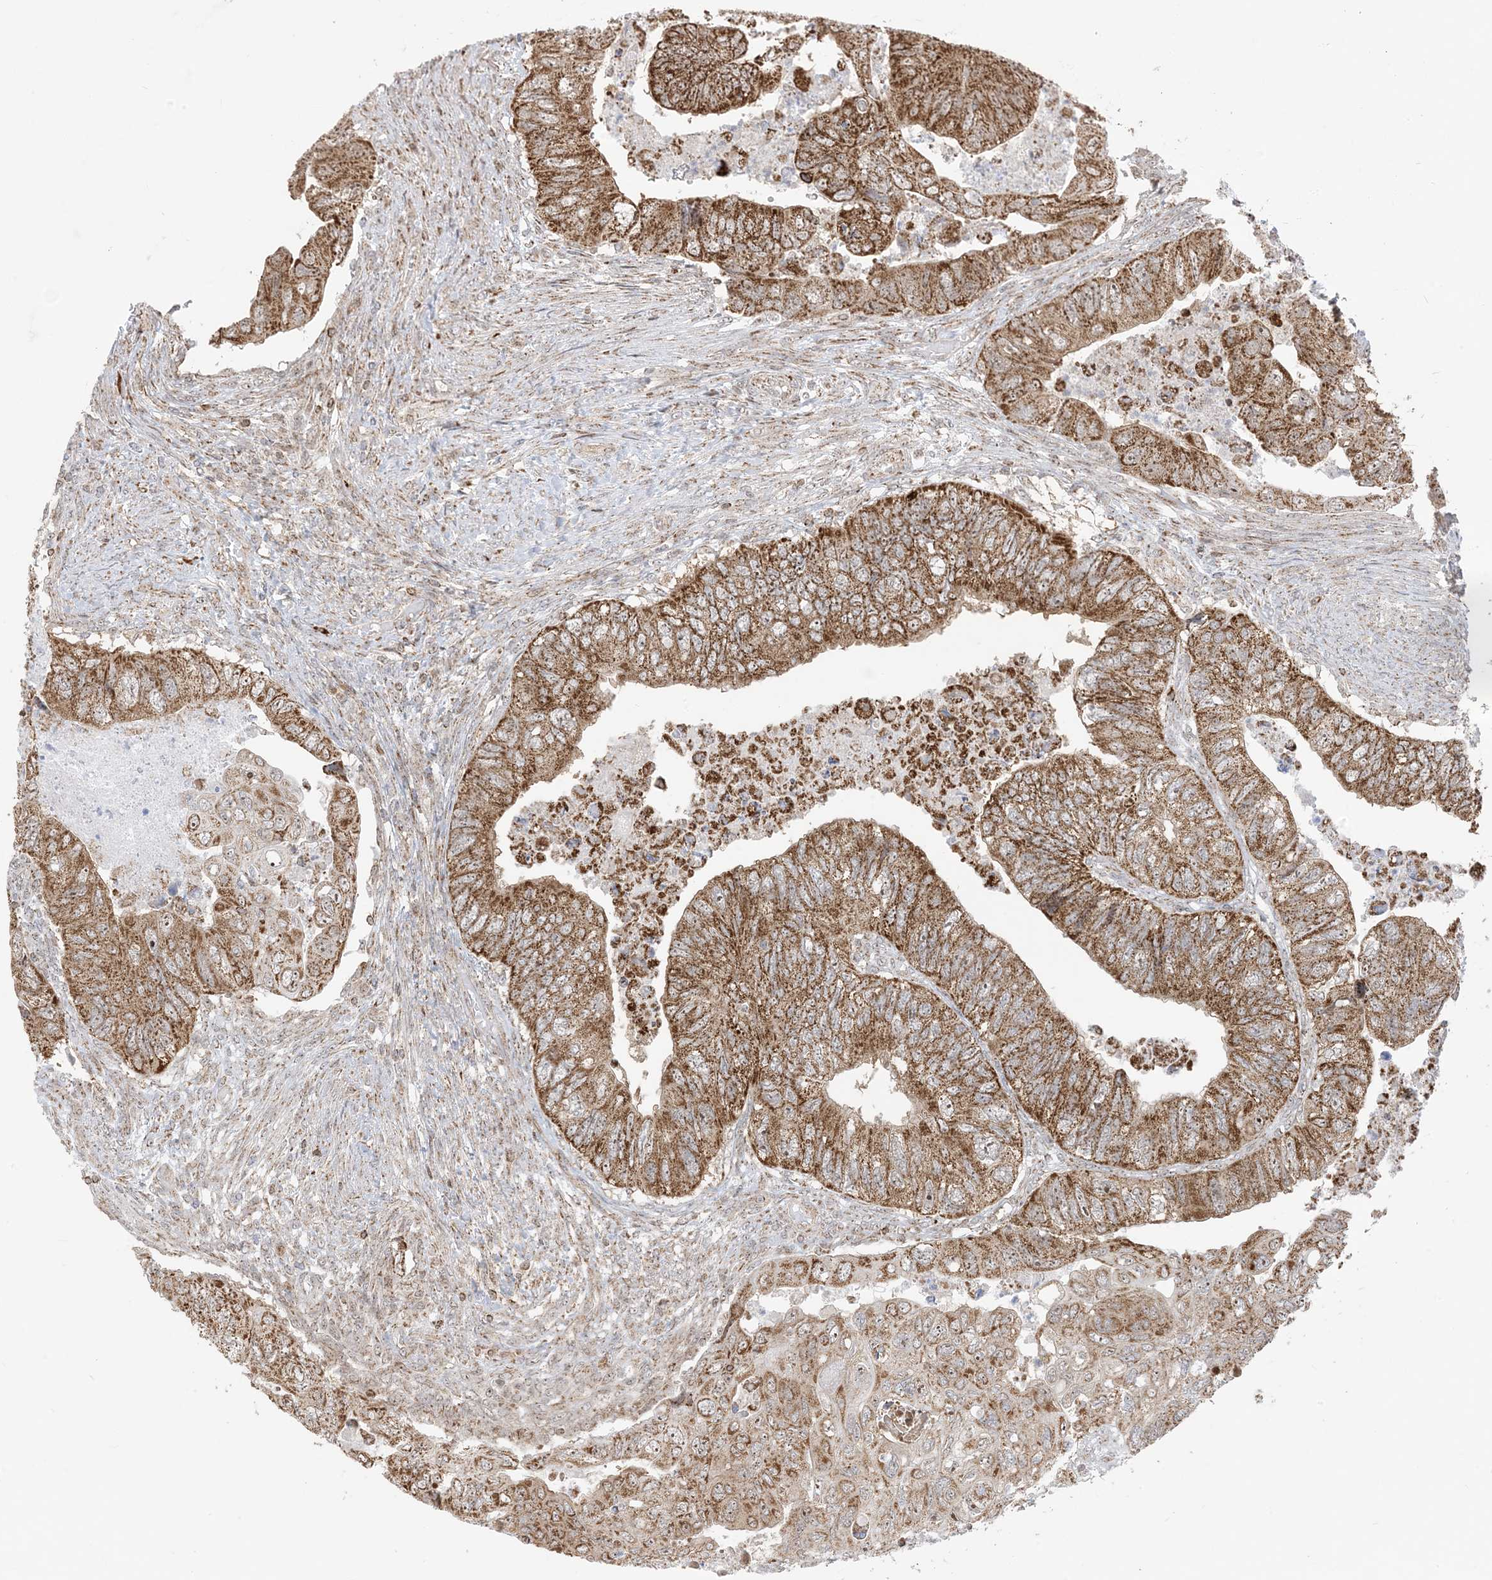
{"staining": {"intensity": "moderate", "quantity": ">75%", "location": "cytoplasmic/membranous,nuclear"}, "tissue": "colorectal cancer", "cell_type": "Tumor cells", "image_type": "cancer", "snomed": [{"axis": "morphology", "description": "Adenocarcinoma, NOS"}, {"axis": "topography", "description": "Rectum"}], "caption": "Brown immunohistochemical staining in human colorectal cancer displays moderate cytoplasmic/membranous and nuclear staining in approximately >75% of tumor cells.", "gene": "MAPKBP1", "patient": {"sex": "male", "age": 63}}